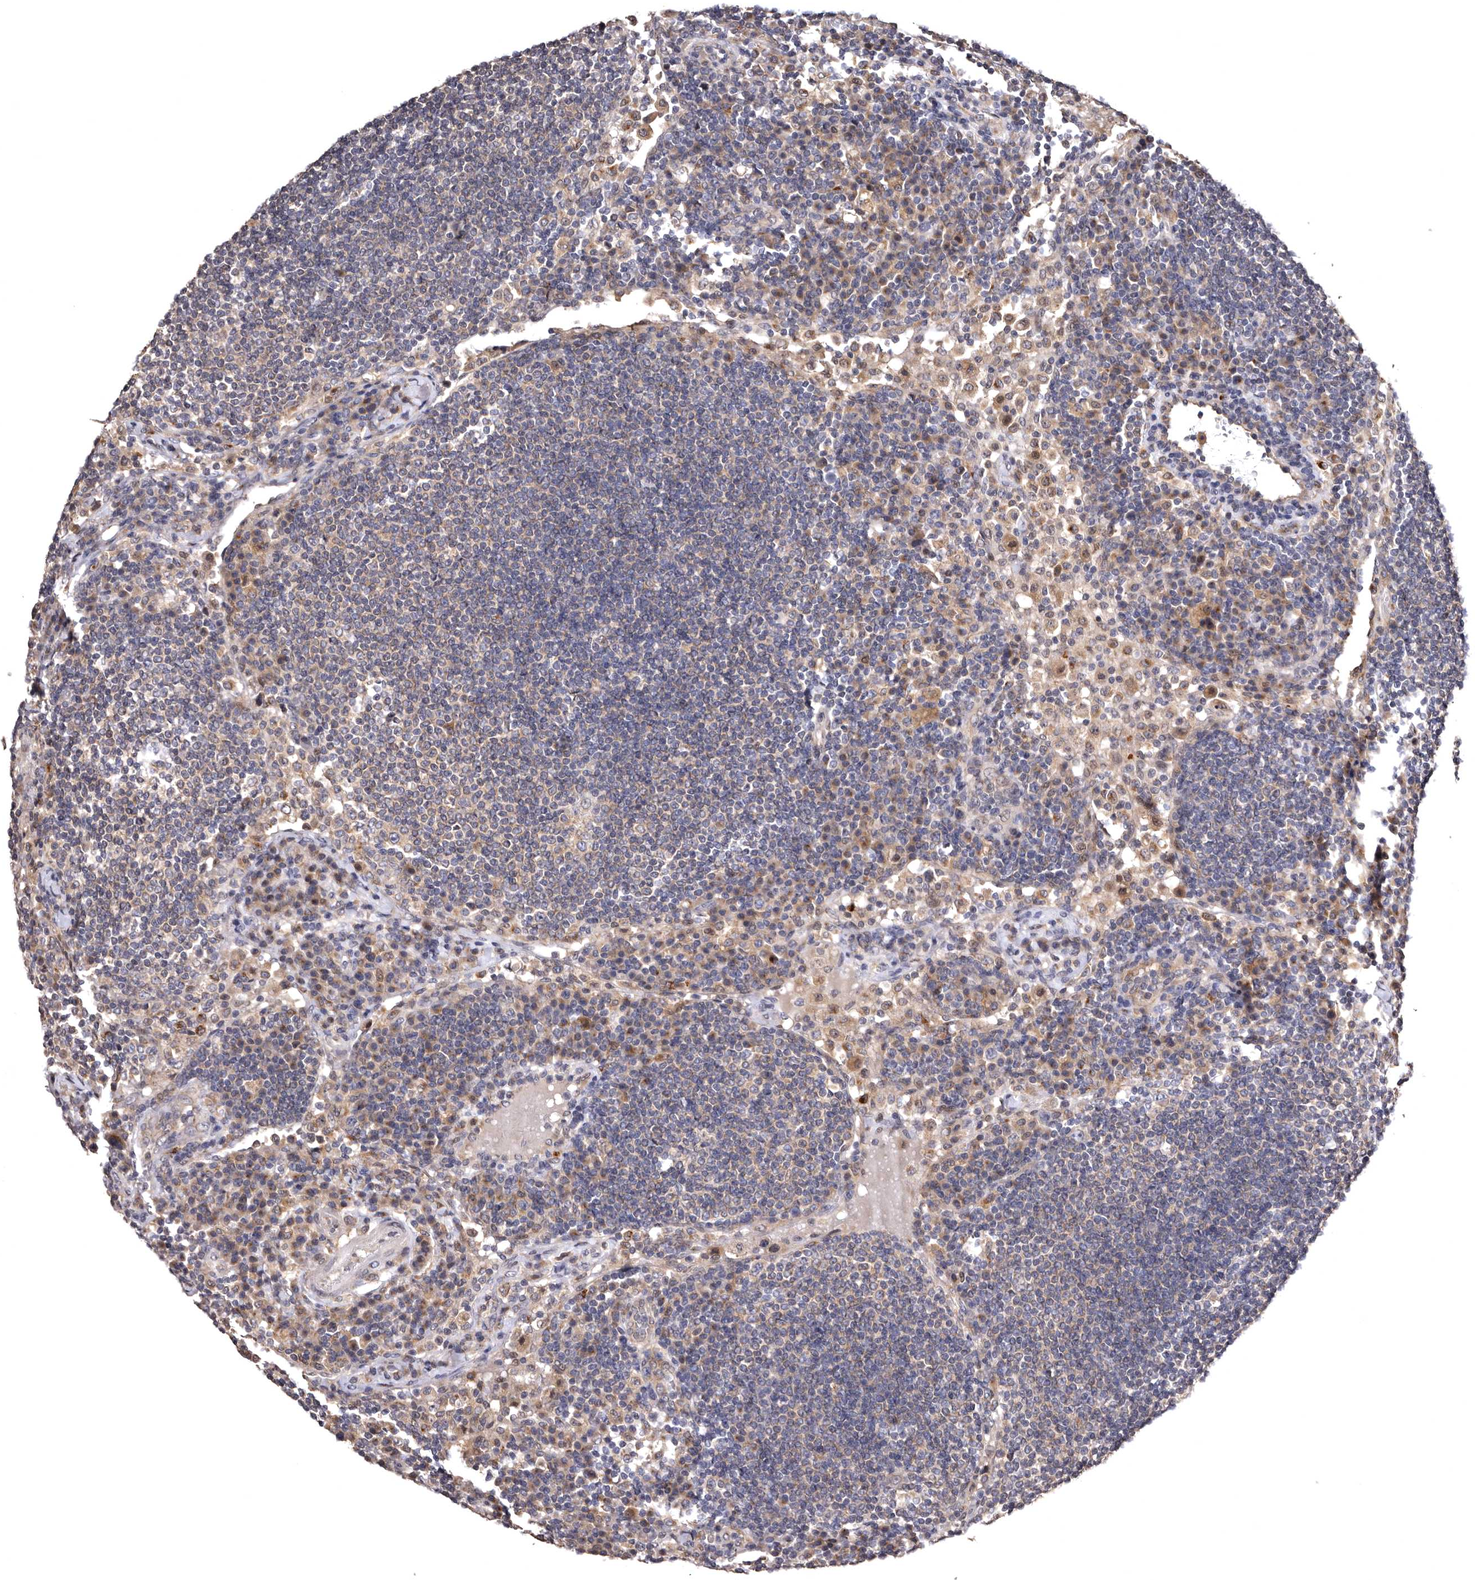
{"staining": {"intensity": "weak", "quantity": "<25%", "location": "cytoplasmic/membranous"}, "tissue": "lymph node", "cell_type": "Germinal center cells", "image_type": "normal", "snomed": [{"axis": "morphology", "description": "Normal tissue, NOS"}, {"axis": "topography", "description": "Lymph node"}], "caption": "Lymph node was stained to show a protein in brown. There is no significant expression in germinal center cells. Brightfield microscopy of immunohistochemistry (IHC) stained with DAB (3,3'-diaminobenzidine) (brown) and hematoxylin (blue), captured at high magnification.", "gene": "FAM91A1", "patient": {"sex": "female", "age": 53}}